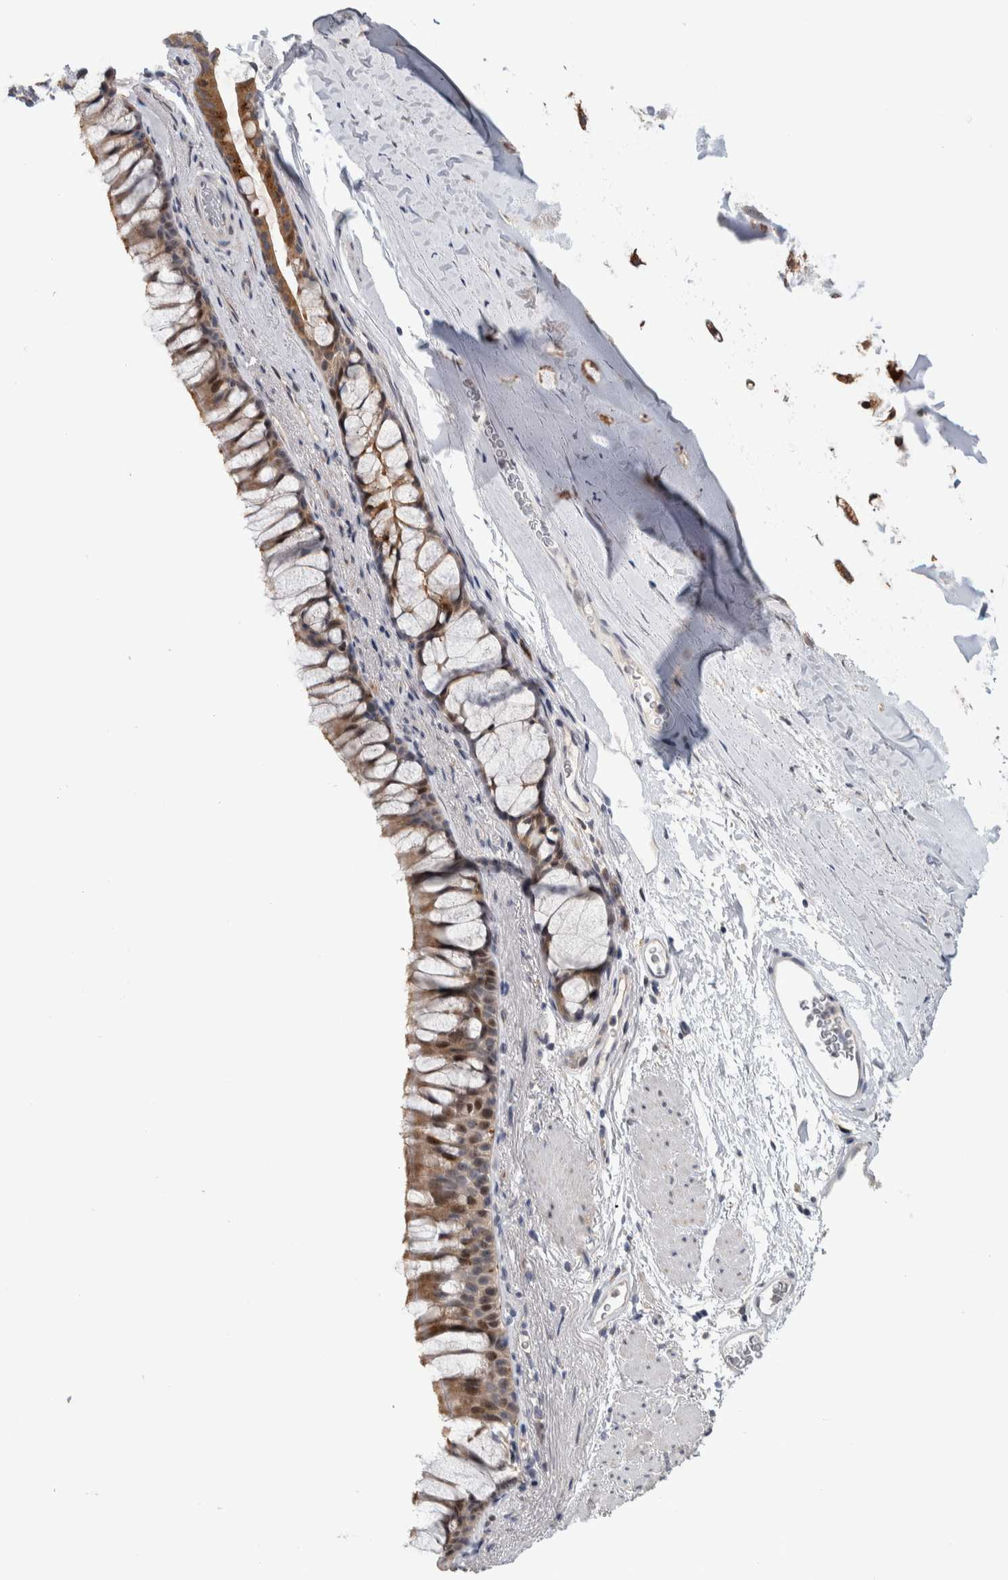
{"staining": {"intensity": "moderate", "quantity": "25%-75%", "location": "cytoplasmic/membranous"}, "tissue": "bronchus", "cell_type": "Respiratory epithelial cells", "image_type": "normal", "snomed": [{"axis": "morphology", "description": "Normal tissue, NOS"}, {"axis": "topography", "description": "Cartilage tissue"}, {"axis": "topography", "description": "Bronchus"}], "caption": "Immunohistochemistry histopathology image of benign bronchus: human bronchus stained using IHC displays medium levels of moderate protein expression localized specifically in the cytoplasmic/membranous of respiratory epithelial cells, appearing as a cytoplasmic/membranous brown color.", "gene": "PRRG4", "patient": {"sex": "female", "age": 53}}